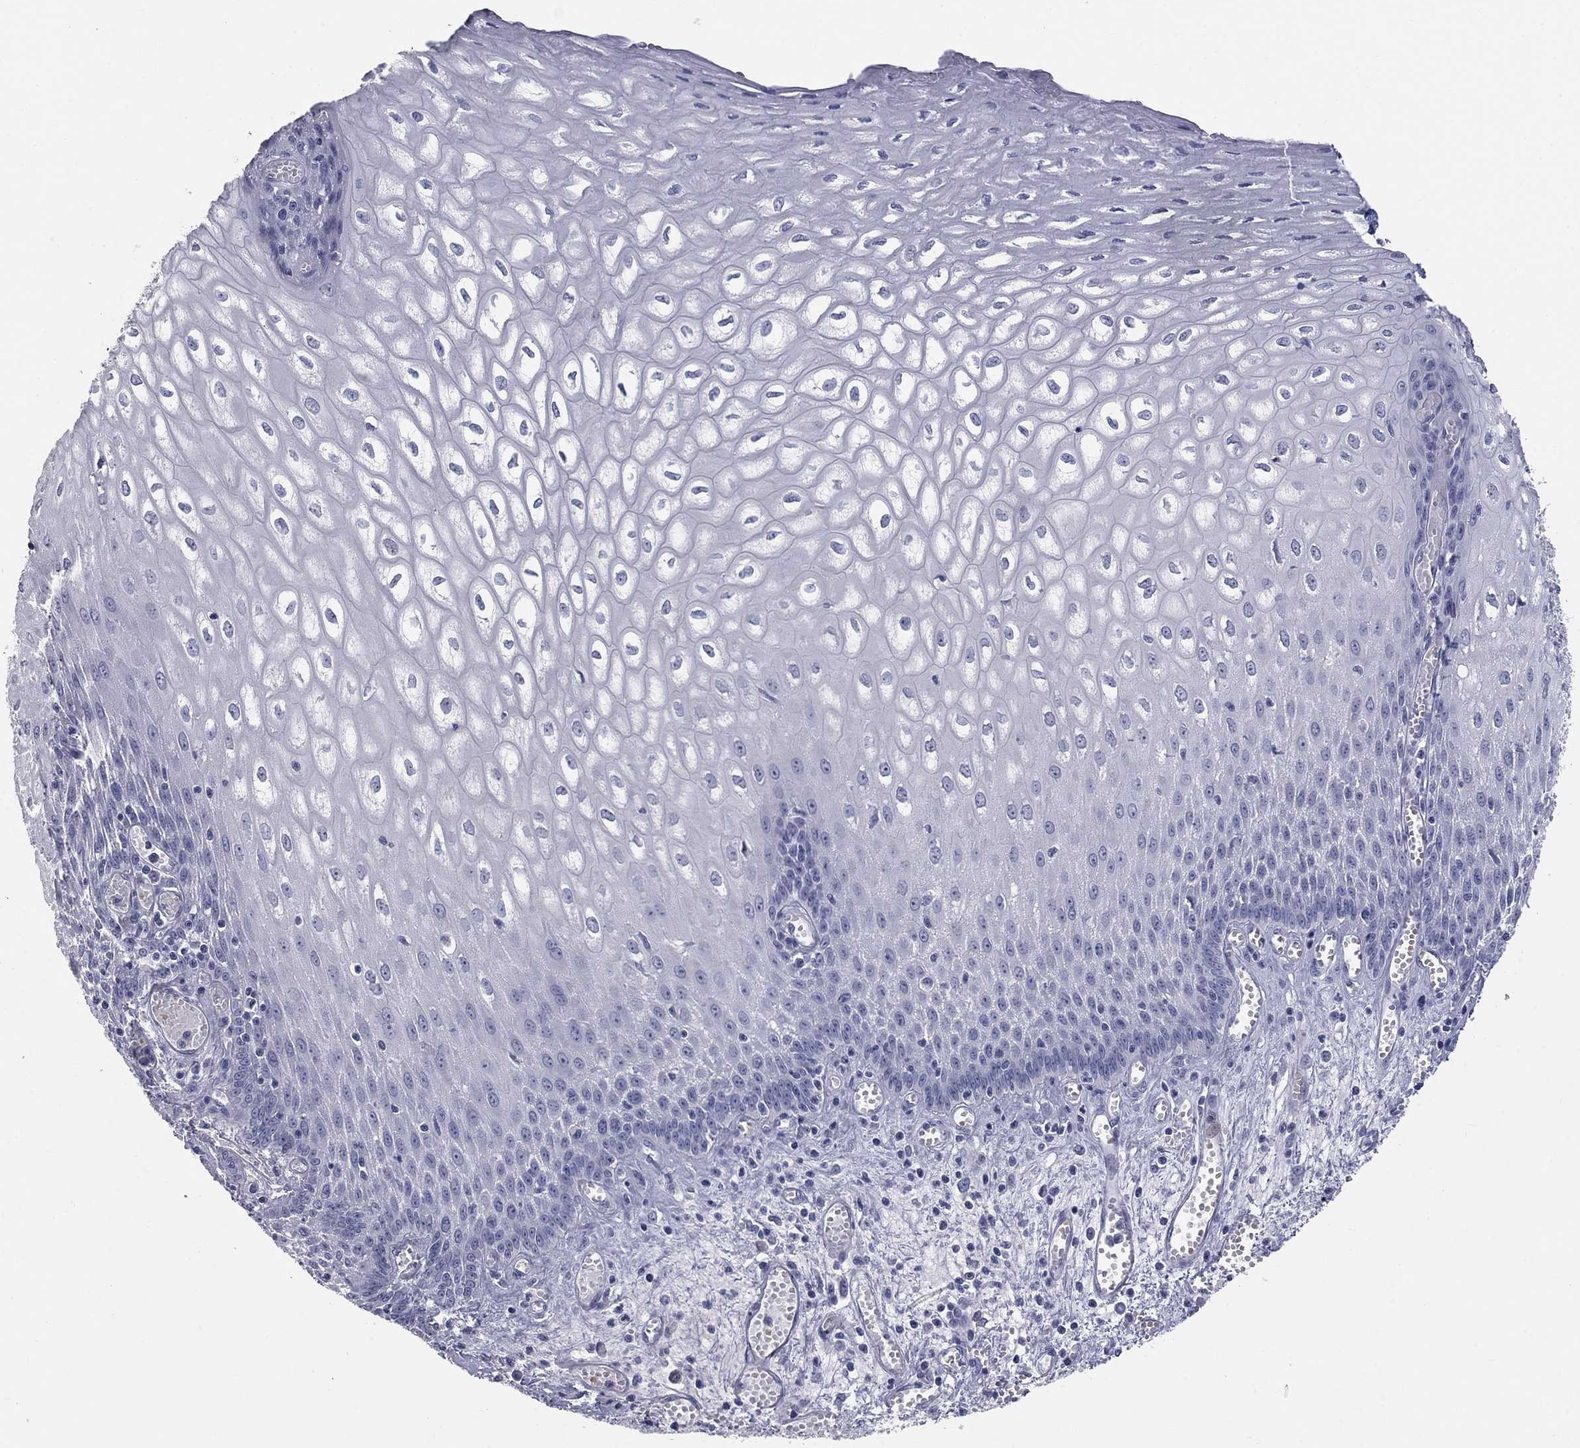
{"staining": {"intensity": "negative", "quantity": "none", "location": "none"}, "tissue": "esophagus", "cell_type": "Squamous epithelial cells", "image_type": "normal", "snomed": [{"axis": "morphology", "description": "Normal tissue, NOS"}, {"axis": "topography", "description": "Esophagus"}], "caption": "Histopathology image shows no significant protein positivity in squamous epithelial cells of unremarkable esophagus. Brightfield microscopy of IHC stained with DAB (3,3'-diaminobenzidine) (brown) and hematoxylin (blue), captured at high magnification.", "gene": "ELAVL4", "patient": {"sex": "male", "age": 58}}